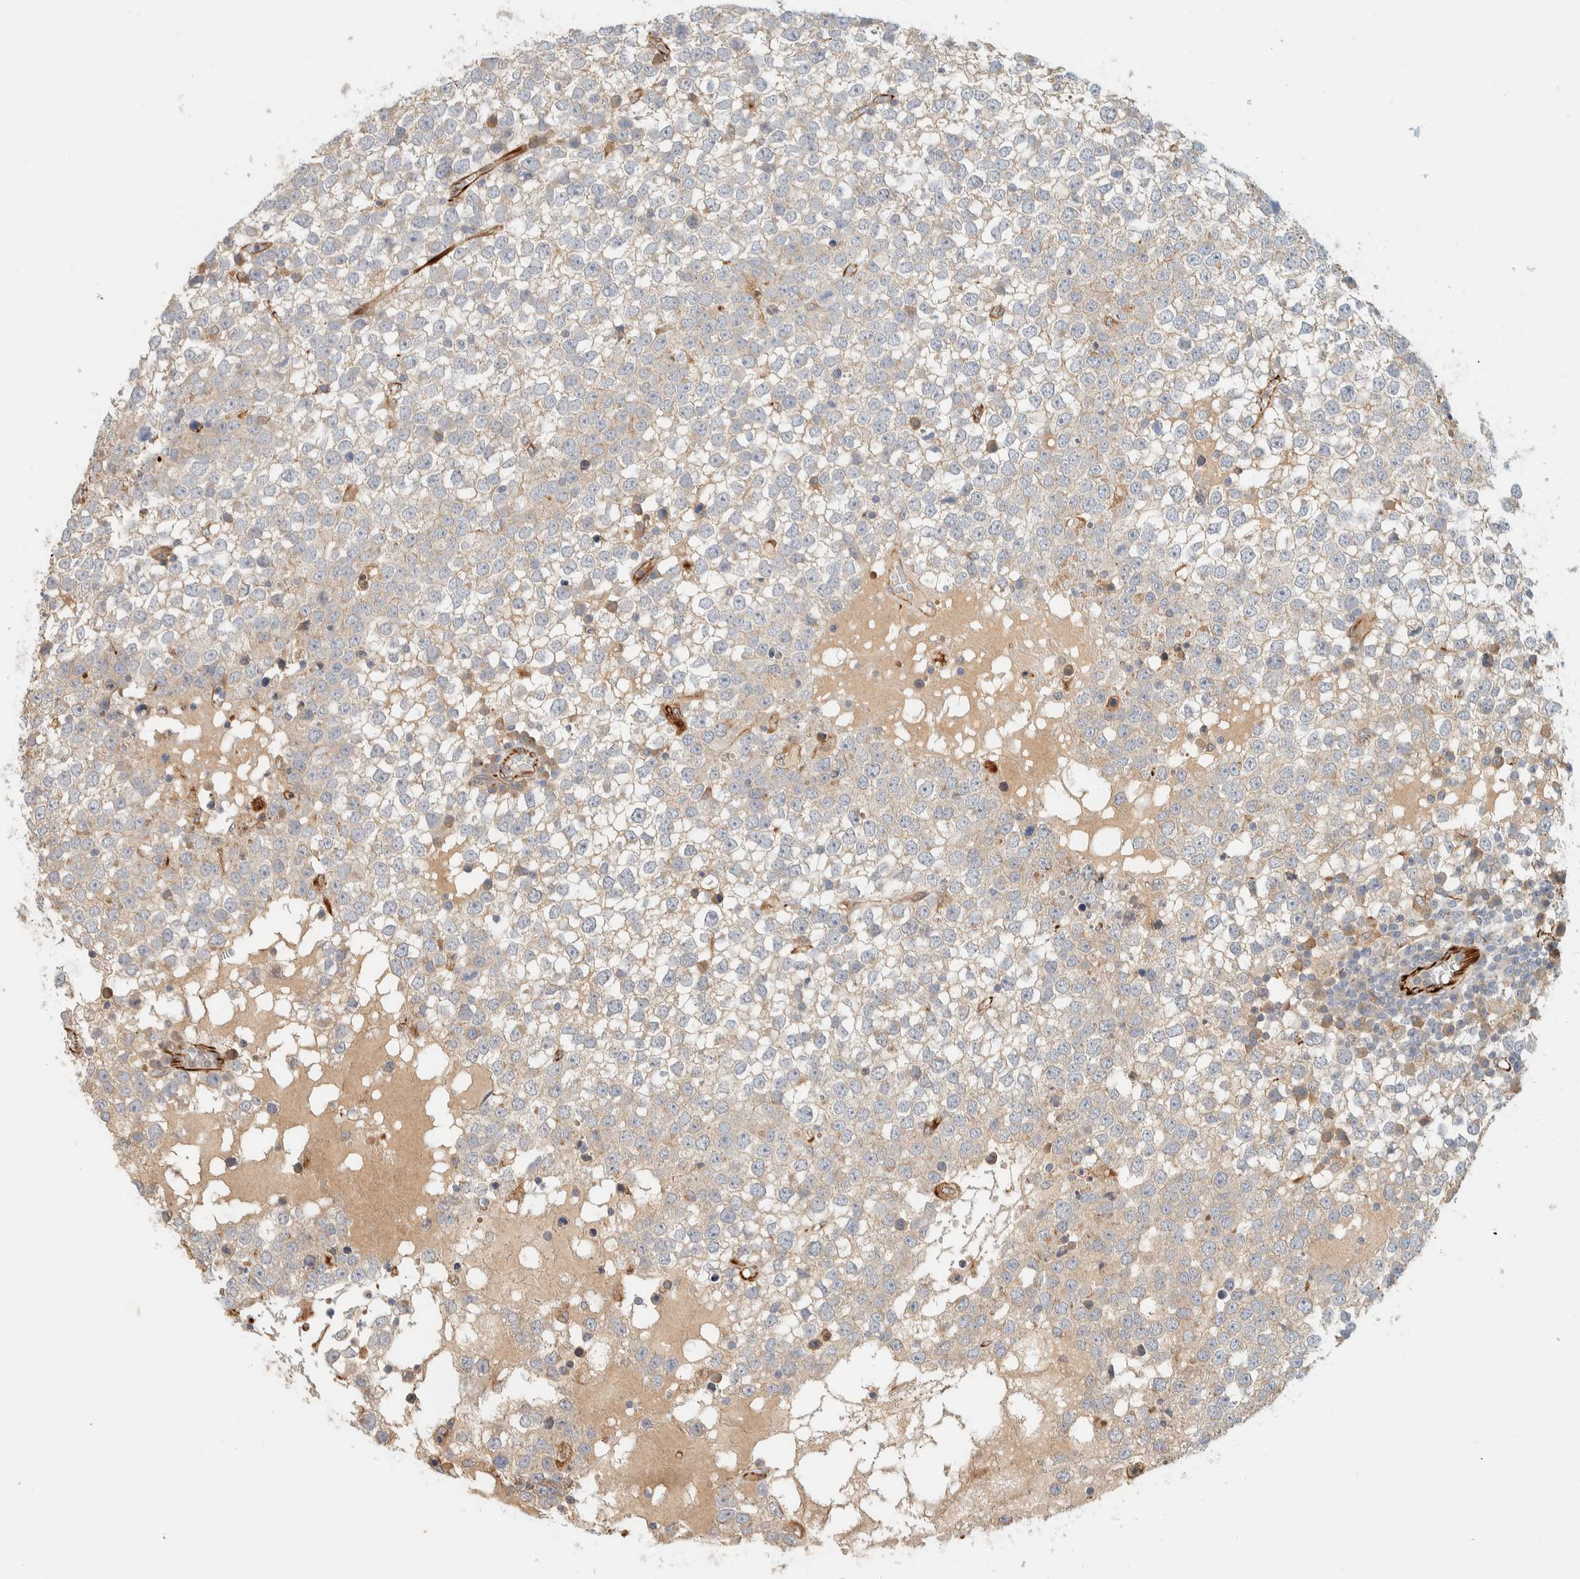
{"staining": {"intensity": "weak", "quantity": "25%-75%", "location": "cytoplasmic/membranous"}, "tissue": "testis cancer", "cell_type": "Tumor cells", "image_type": "cancer", "snomed": [{"axis": "morphology", "description": "Seminoma, NOS"}, {"axis": "topography", "description": "Testis"}], "caption": "This is an image of immunohistochemistry staining of testis cancer (seminoma), which shows weak positivity in the cytoplasmic/membranous of tumor cells.", "gene": "FAT1", "patient": {"sex": "male", "age": 65}}